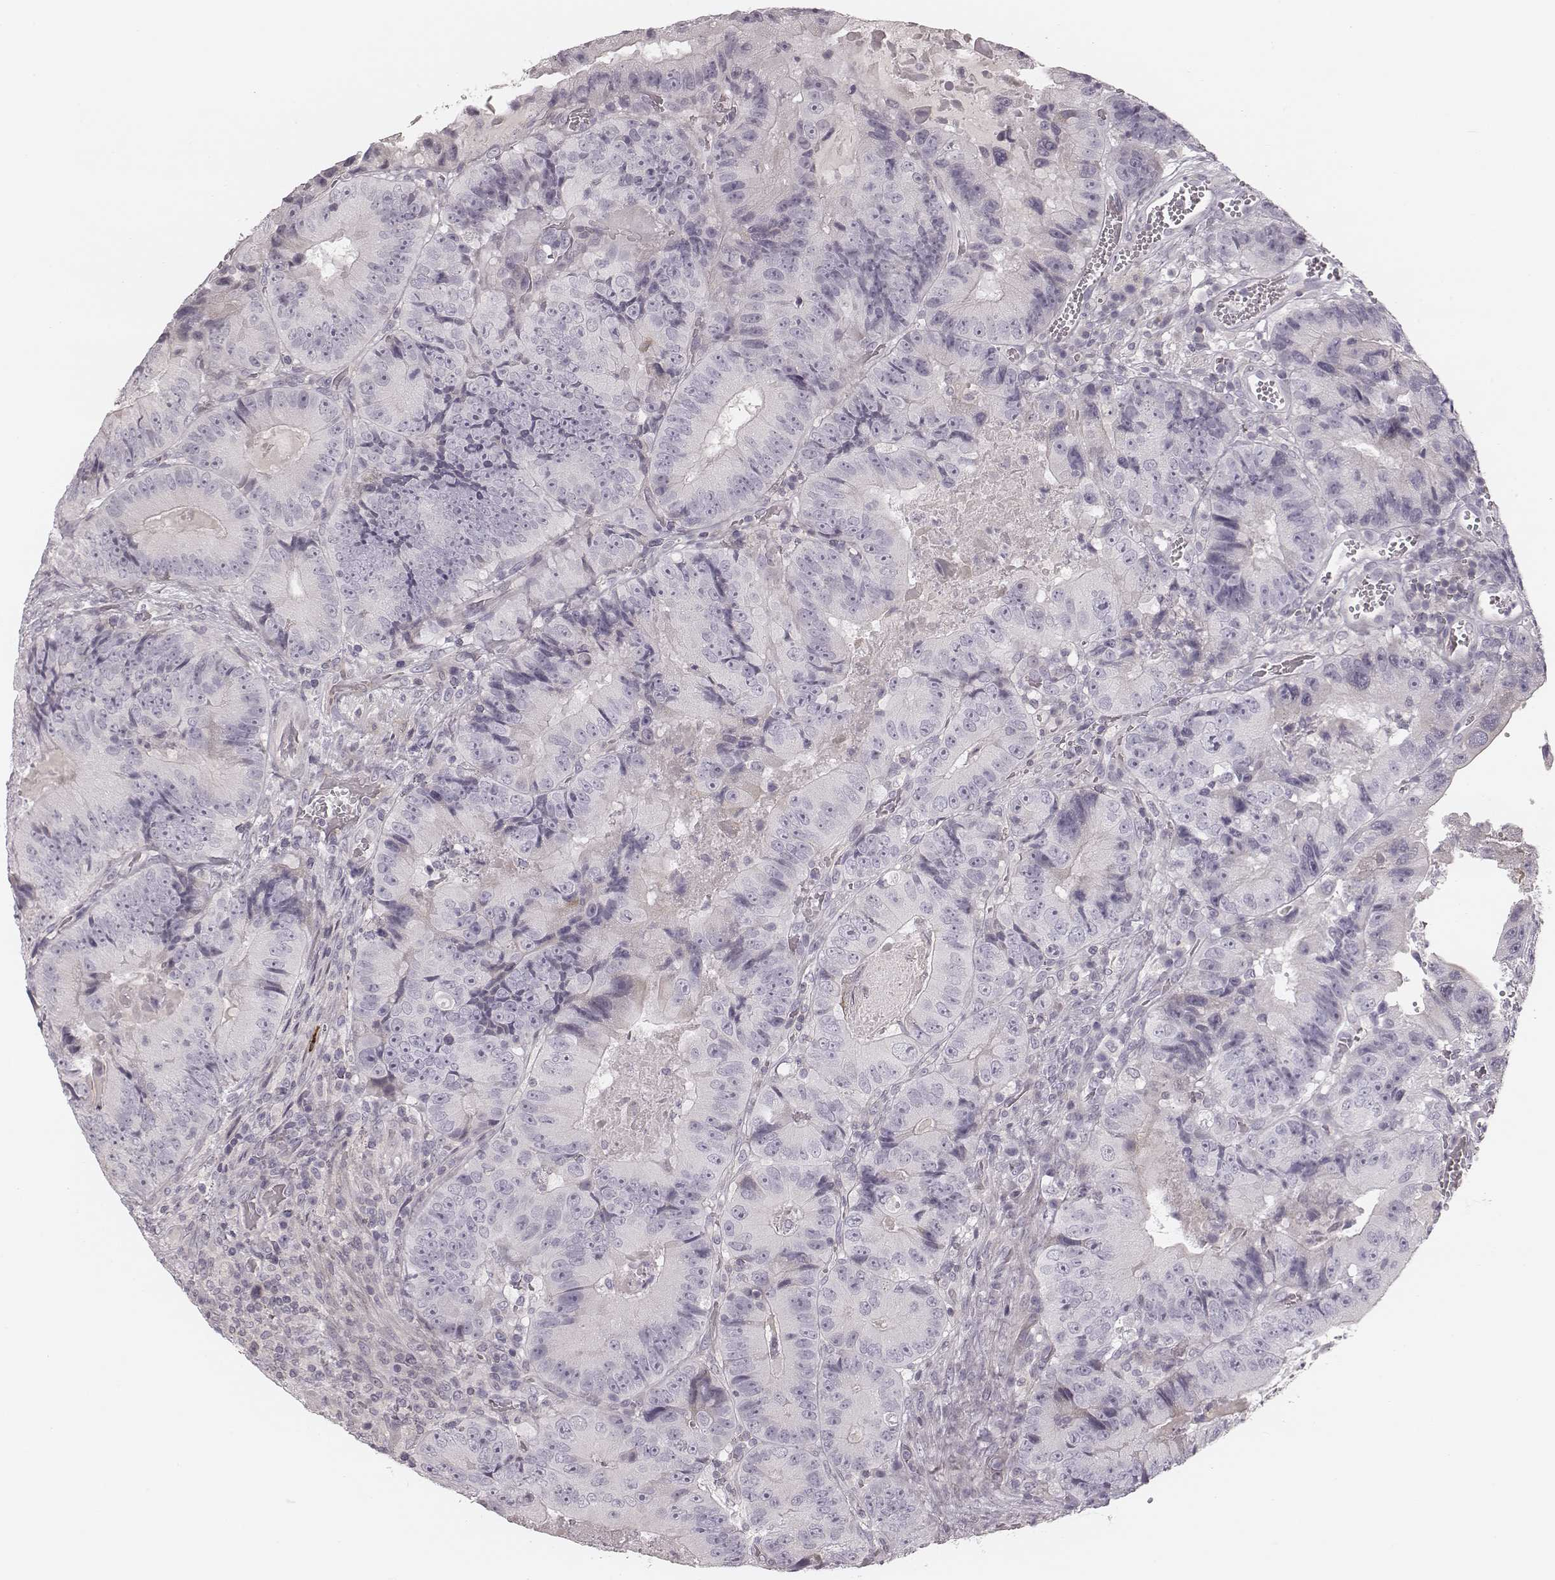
{"staining": {"intensity": "negative", "quantity": "none", "location": "none"}, "tissue": "colorectal cancer", "cell_type": "Tumor cells", "image_type": "cancer", "snomed": [{"axis": "morphology", "description": "Adenocarcinoma, NOS"}, {"axis": "topography", "description": "Colon"}], "caption": "Tumor cells show no significant protein positivity in colorectal cancer (adenocarcinoma).", "gene": "S100Z", "patient": {"sex": "female", "age": 86}}